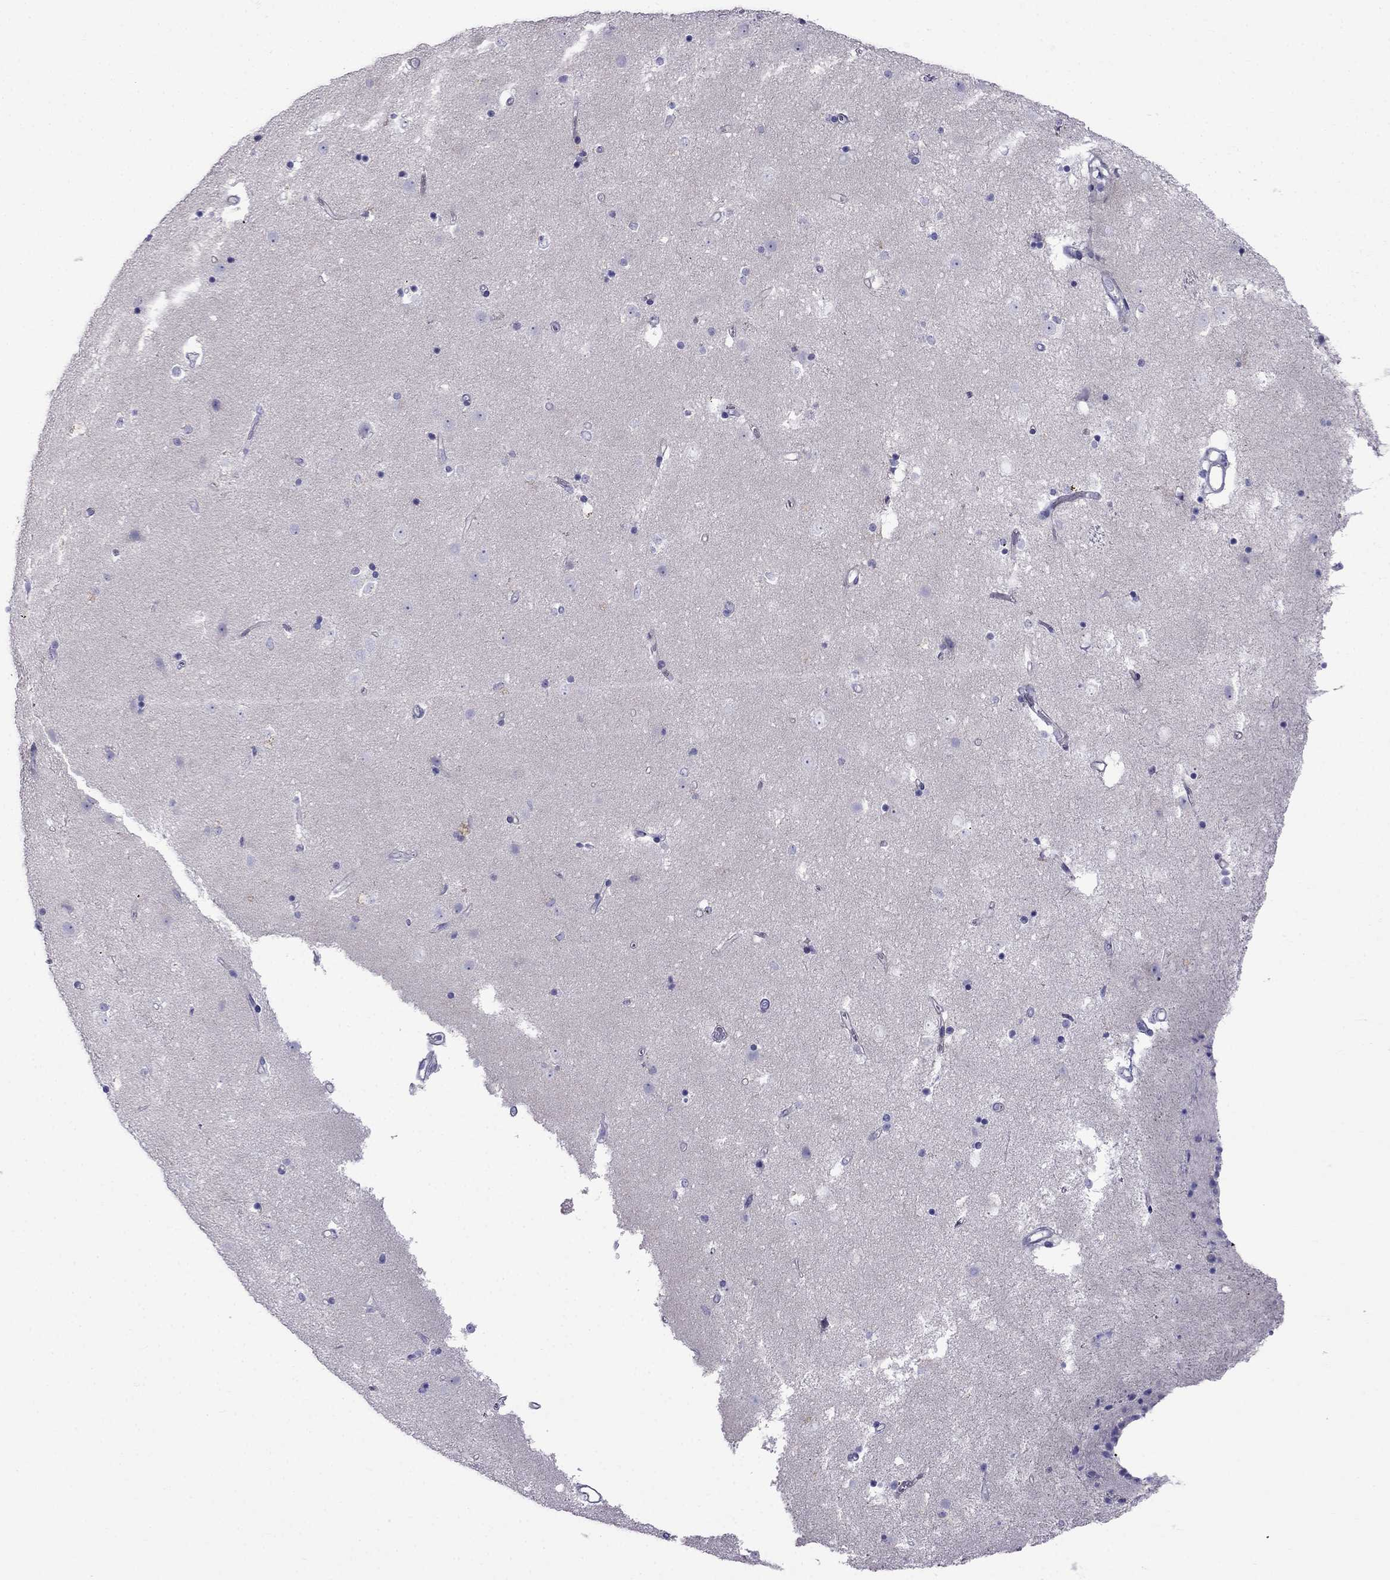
{"staining": {"intensity": "negative", "quantity": "none", "location": "none"}, "tissue": "caudate", "cell_type": "Glial cells", "image_type": "normal", "snomed": [{"axis": "morphology", "description": "Normal tissue, NOS"}, {"axis": "topography", "description": "Lateral ventricle wall"}], "caption": "Immunohistochemistry (IHC) histopathology image of normal caudate: caudate stained with DAB demonstrates no significant protein positivity in glial cells.", "gene": "PATE1", "patient": {"sex": "female", "age": 71}}